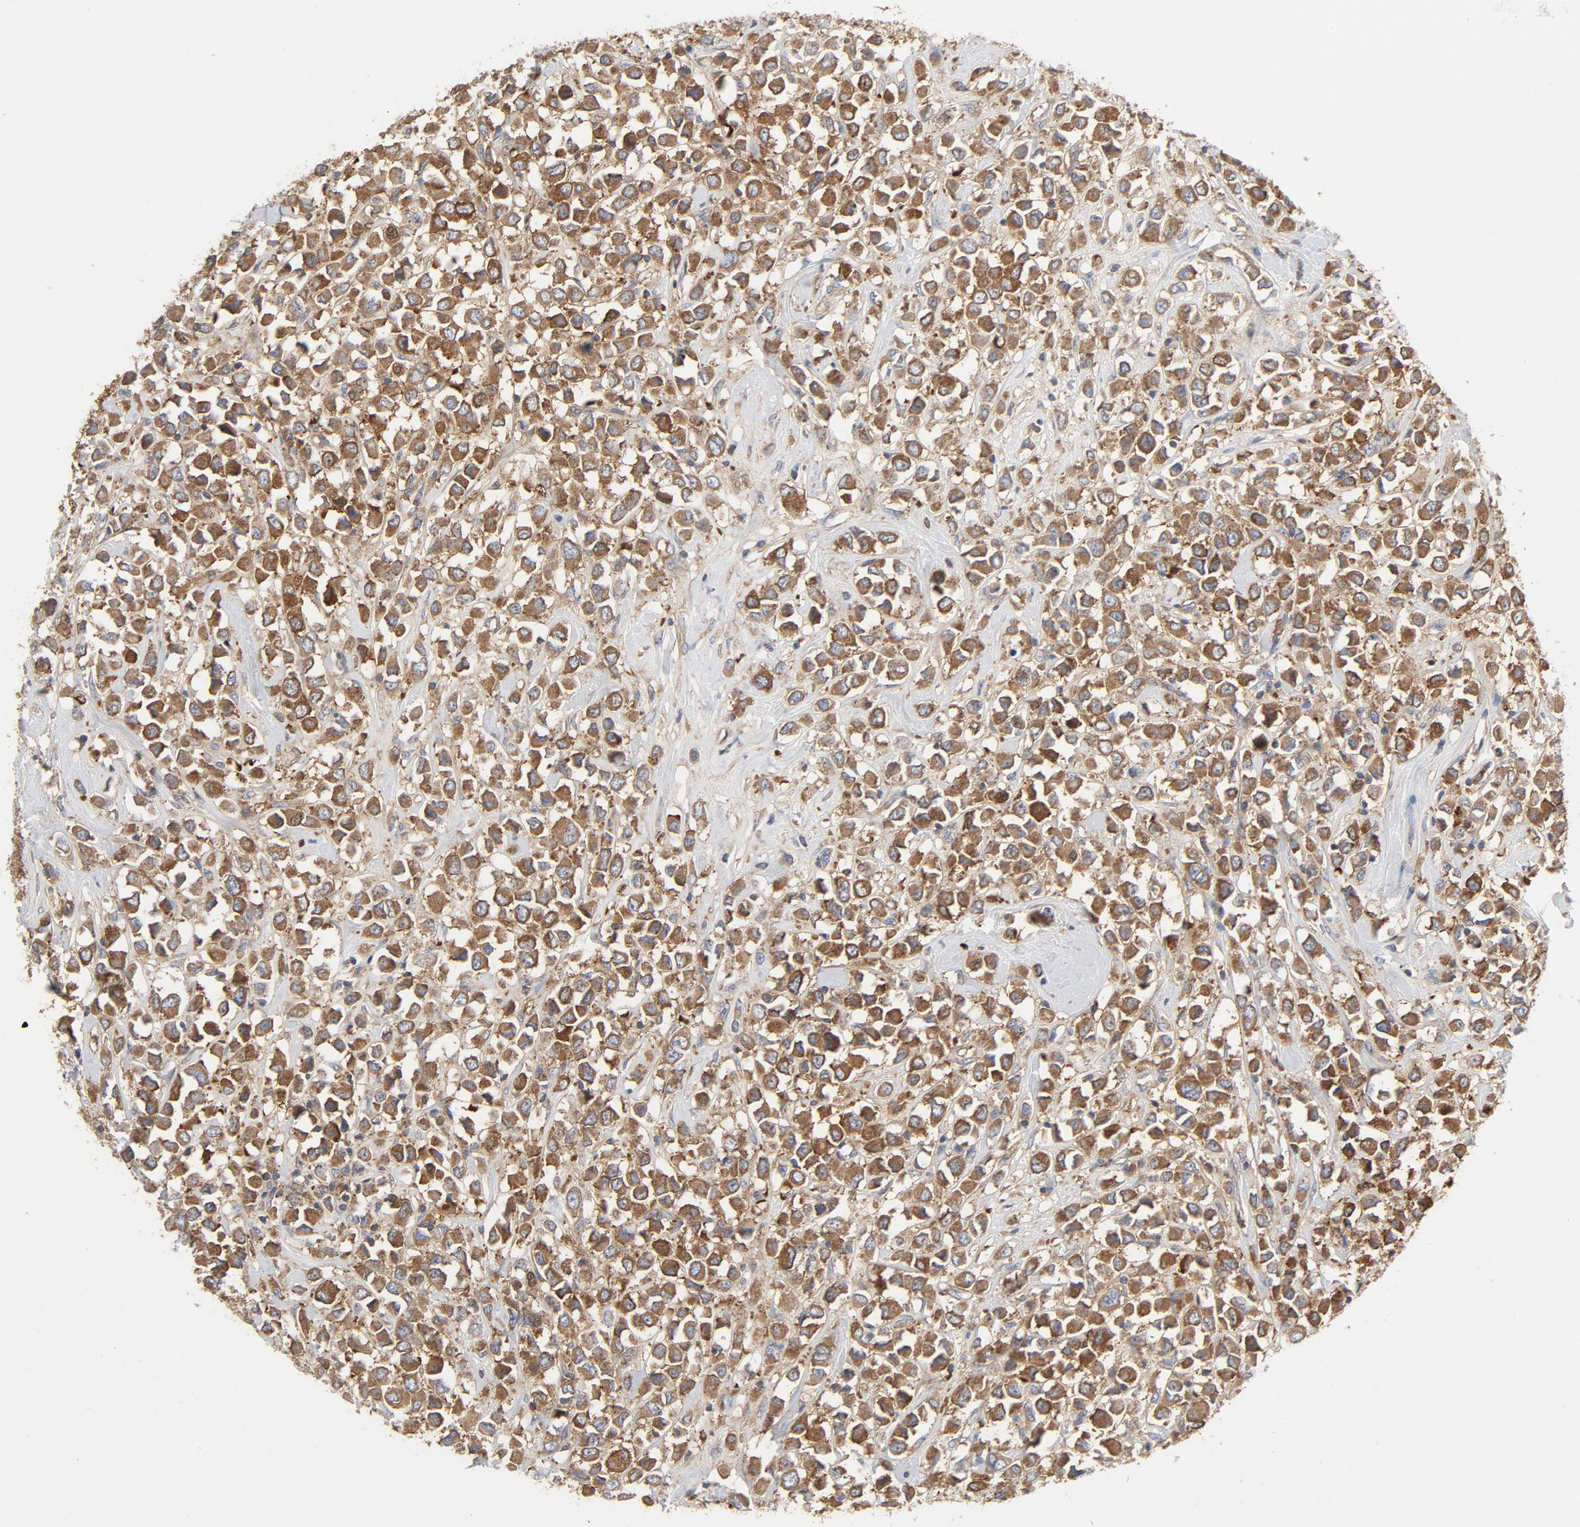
{"staining": {"intensity": "strong", "quantity": ">75%", "location": "cytoplasmic/membranous"}, "tissue": "breast cancer", "cell_type": "Tumor cells", "image_type": "cancer", "snomed": [{"axis": "morphology", "description": "Duct carcinoma"}, {"axis": "topography", "description": "Breast"}], "caption": "Immunohistochemistry image of neoplastic tissue: human breast cancer stained using immunohistochemistry shows high levels of strong protein expression localized specifically in the cytoplasmic/membranous of tumor cells, appearing as a cytoplasmic/membranous brown color.", "gene": "RABEP1", "patient": {"sex": "female", "age": 61}}